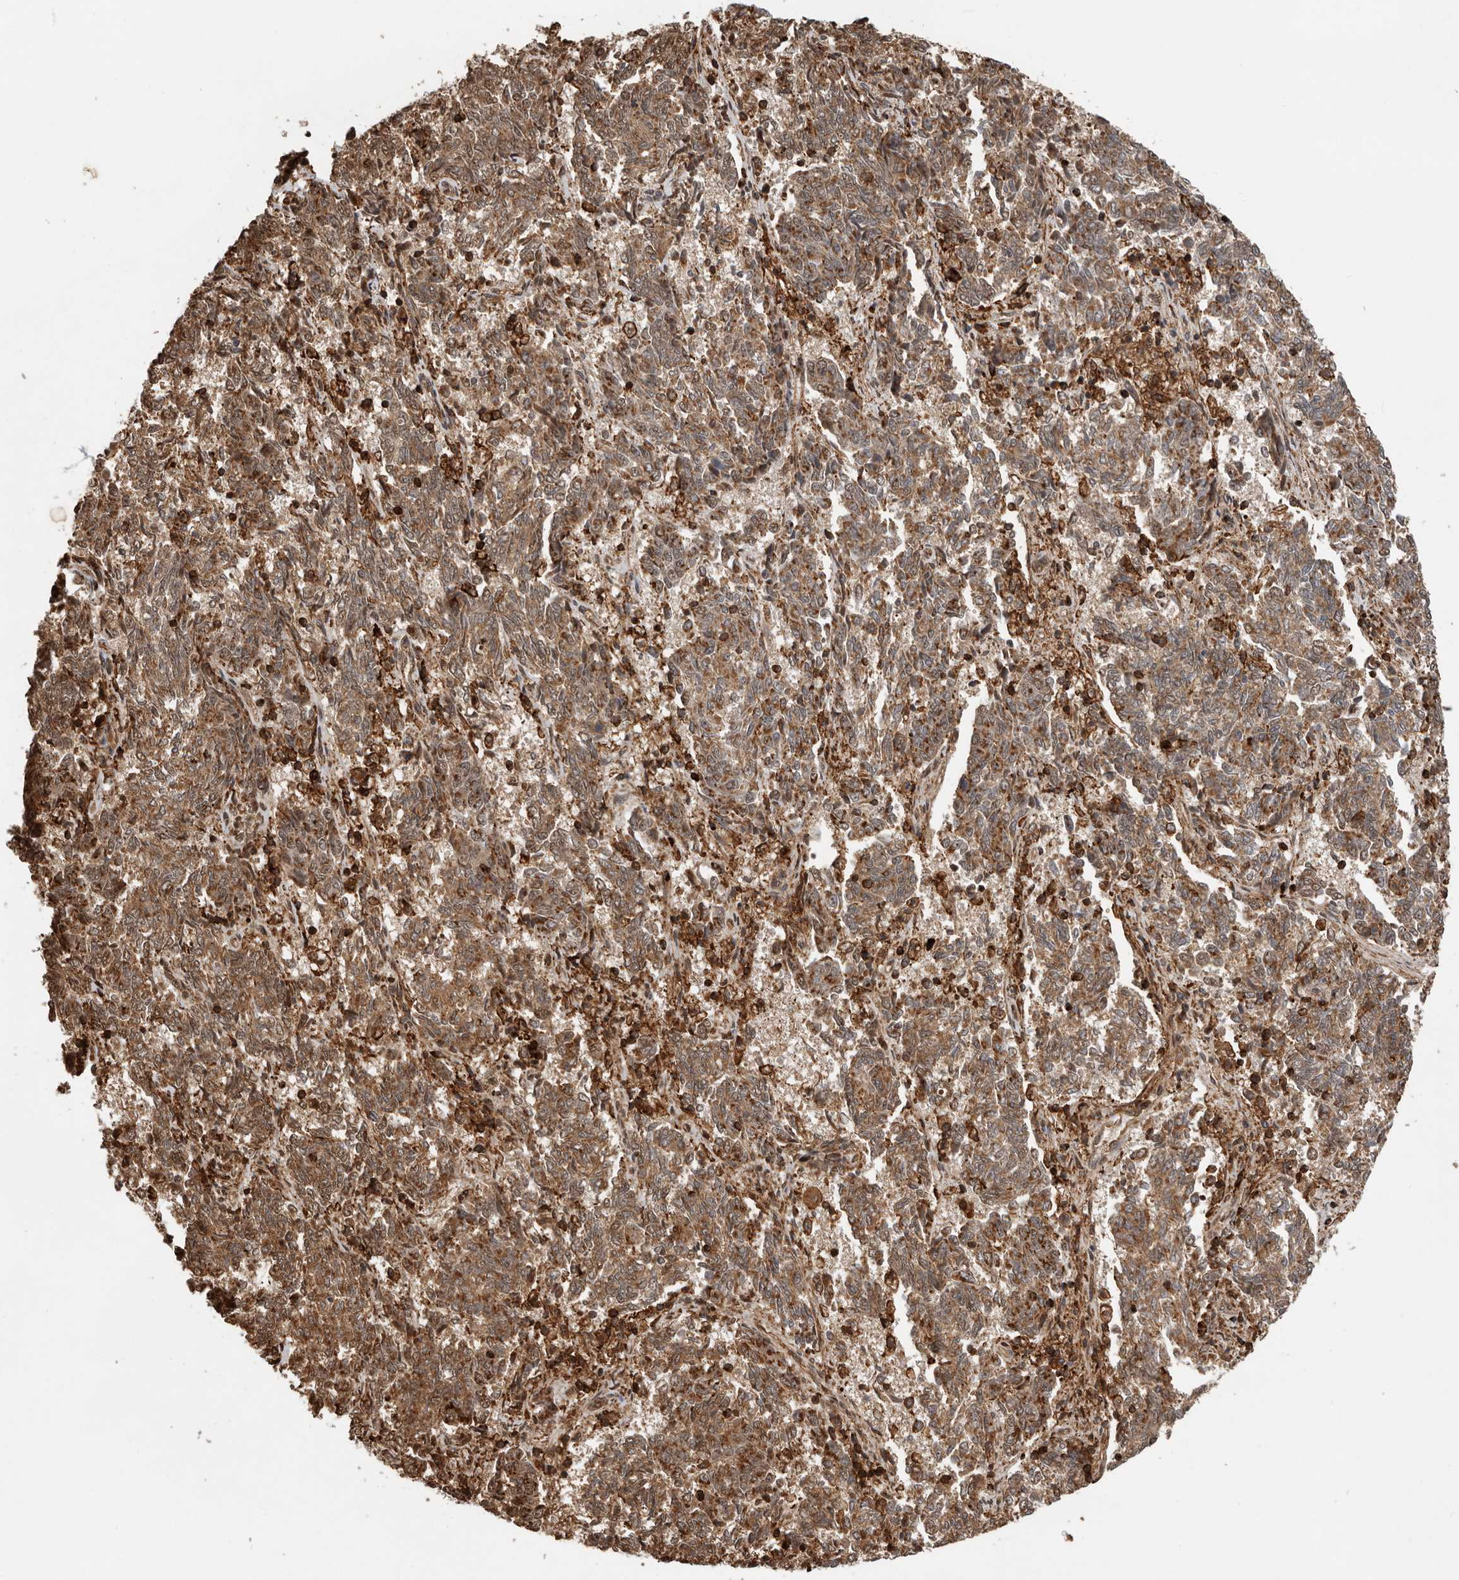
{"staining": {"intensity": "moderate", "quantity": ">75%", "location": "cytoplasmic/membranous"}, "tissue": "endometrial cancer", "cell_type": "Tumor cells", "image_type": "cancer", "snomed": [{"axis": "morphology", "description": "Adenocarcinoma, NOS"}, {"axis": "topography", "description": "Endometrium"}], "caption": "A medium amount of moderate cytoplasmic/membranous positivity is present in about >75% of tumor cells in endometrial cancer tissue.", "gene": "RNF157", "patient": {"sex": "female", "age": 80}}